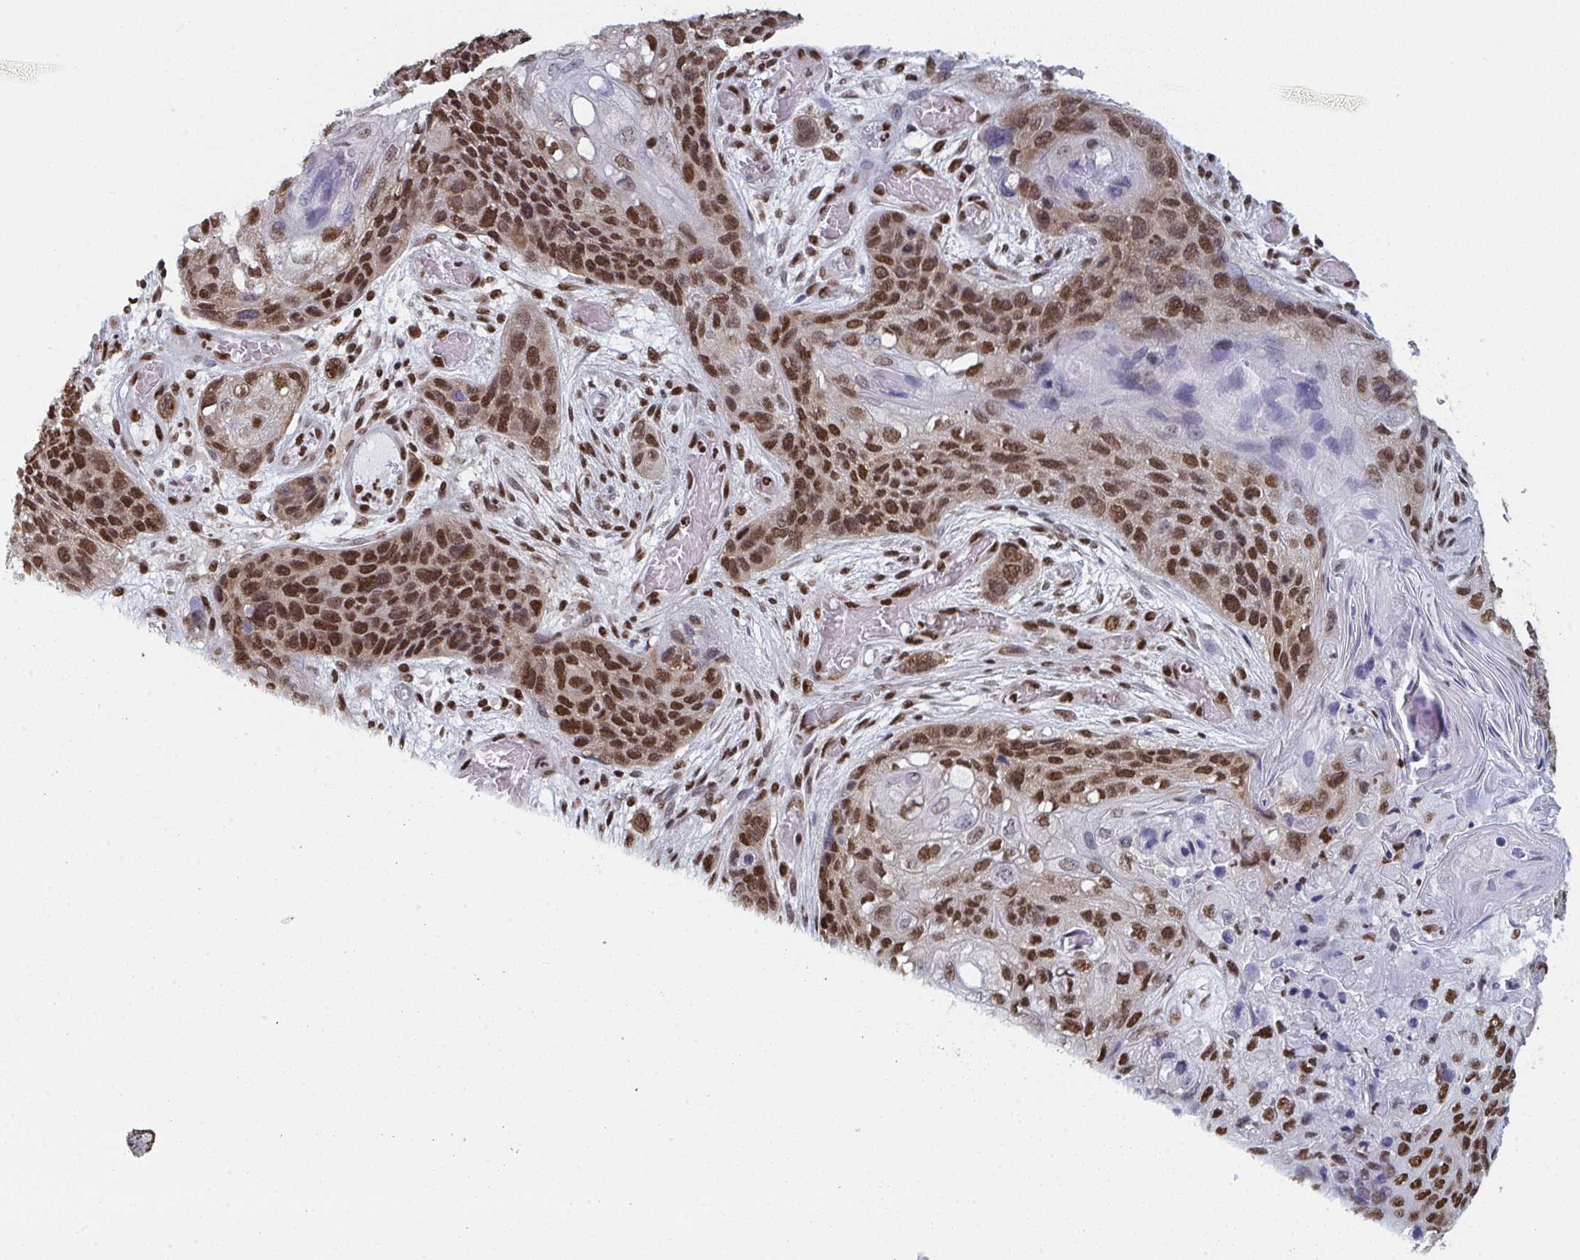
{"staining": {"intensity": "moderate", "quantity": ">75%", "location": "nuclear"}, "tissue": "lung cancer", "cell_type": "Tumor cells", "image_type": "cancer", "snomed": [{"axis": "morphology", "description": "Squamous cell carcinoma, NOS"}, {"axis": "morphology", "description": "Squamous cell carcinoma, metastatic, NOS"}, {"axis": "topography", "description": "Lymph node"}, {"axis": "topography", "description": "Lung"}], "caption": "Protein expression by IHC demonstrates moderate nuclear positivity in approximately >75% of tumor cells in lung metastatic squamous cell carcinoma. (DAB (3,3'-diaminobenzidine) IHC, brown staining for protein, blue staining for nuclei).", "gene": "GAR1", "patient": {"sex": "male", "age": 41}}